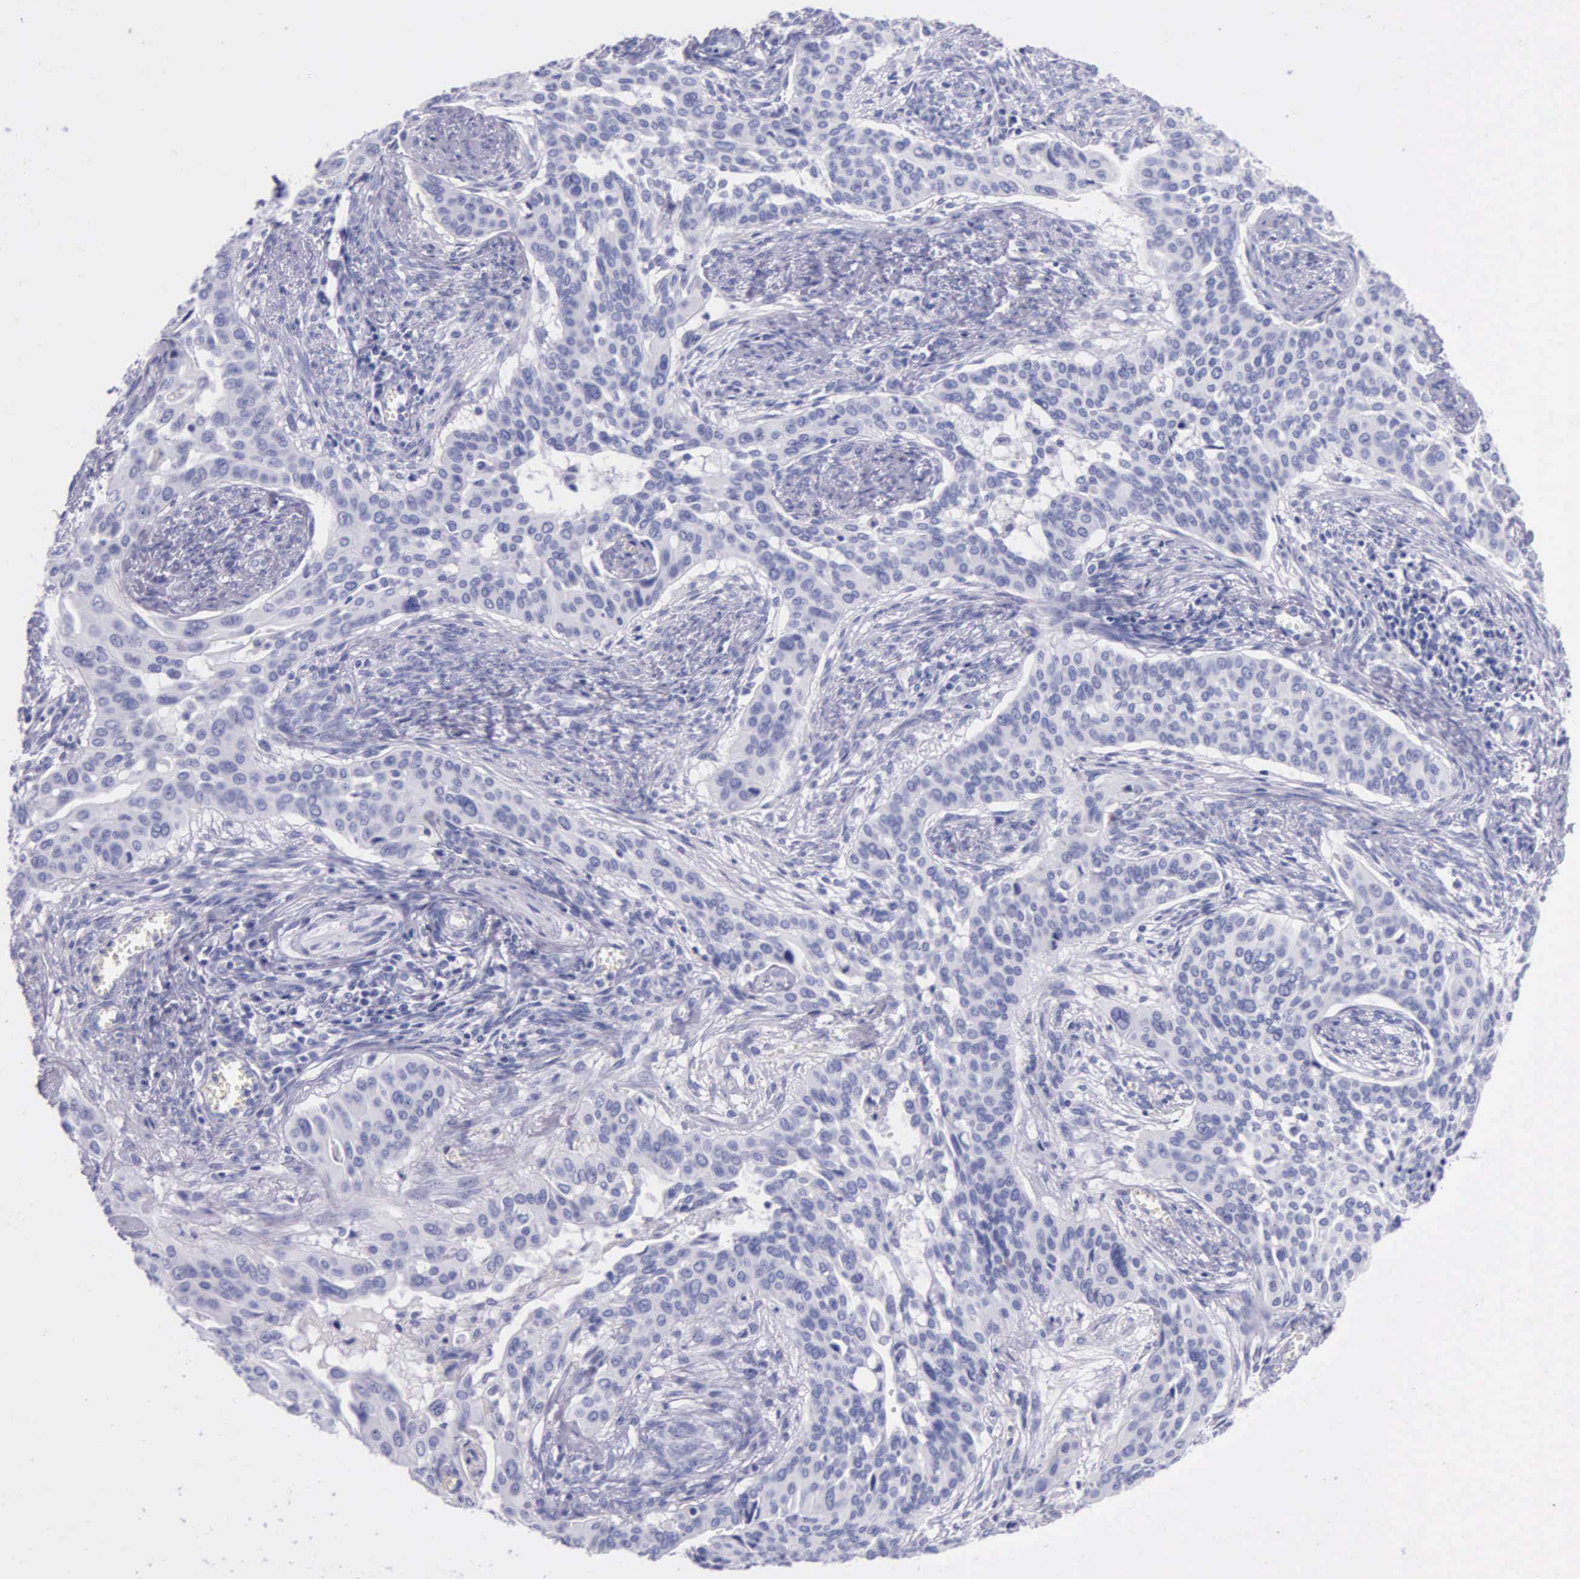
{"staining": {"intensity": "negative", "quantity": "none", "location": "none"}, "tissue": "cervical cancer", "cell_type": "Tumor cells", "image_type": "cancer", "snomed": [{"axis": "morphology", "description": "Squamous cell carcinoma, NOS"}, {"axis": "topography", "description": "Cervix"}], "caption": "Cervical cancer was stained to show a protein in brown. There is no significant expression in tumor cells.", "gene": "KLK3", "patient": {"sex": "female", "age": 34}}